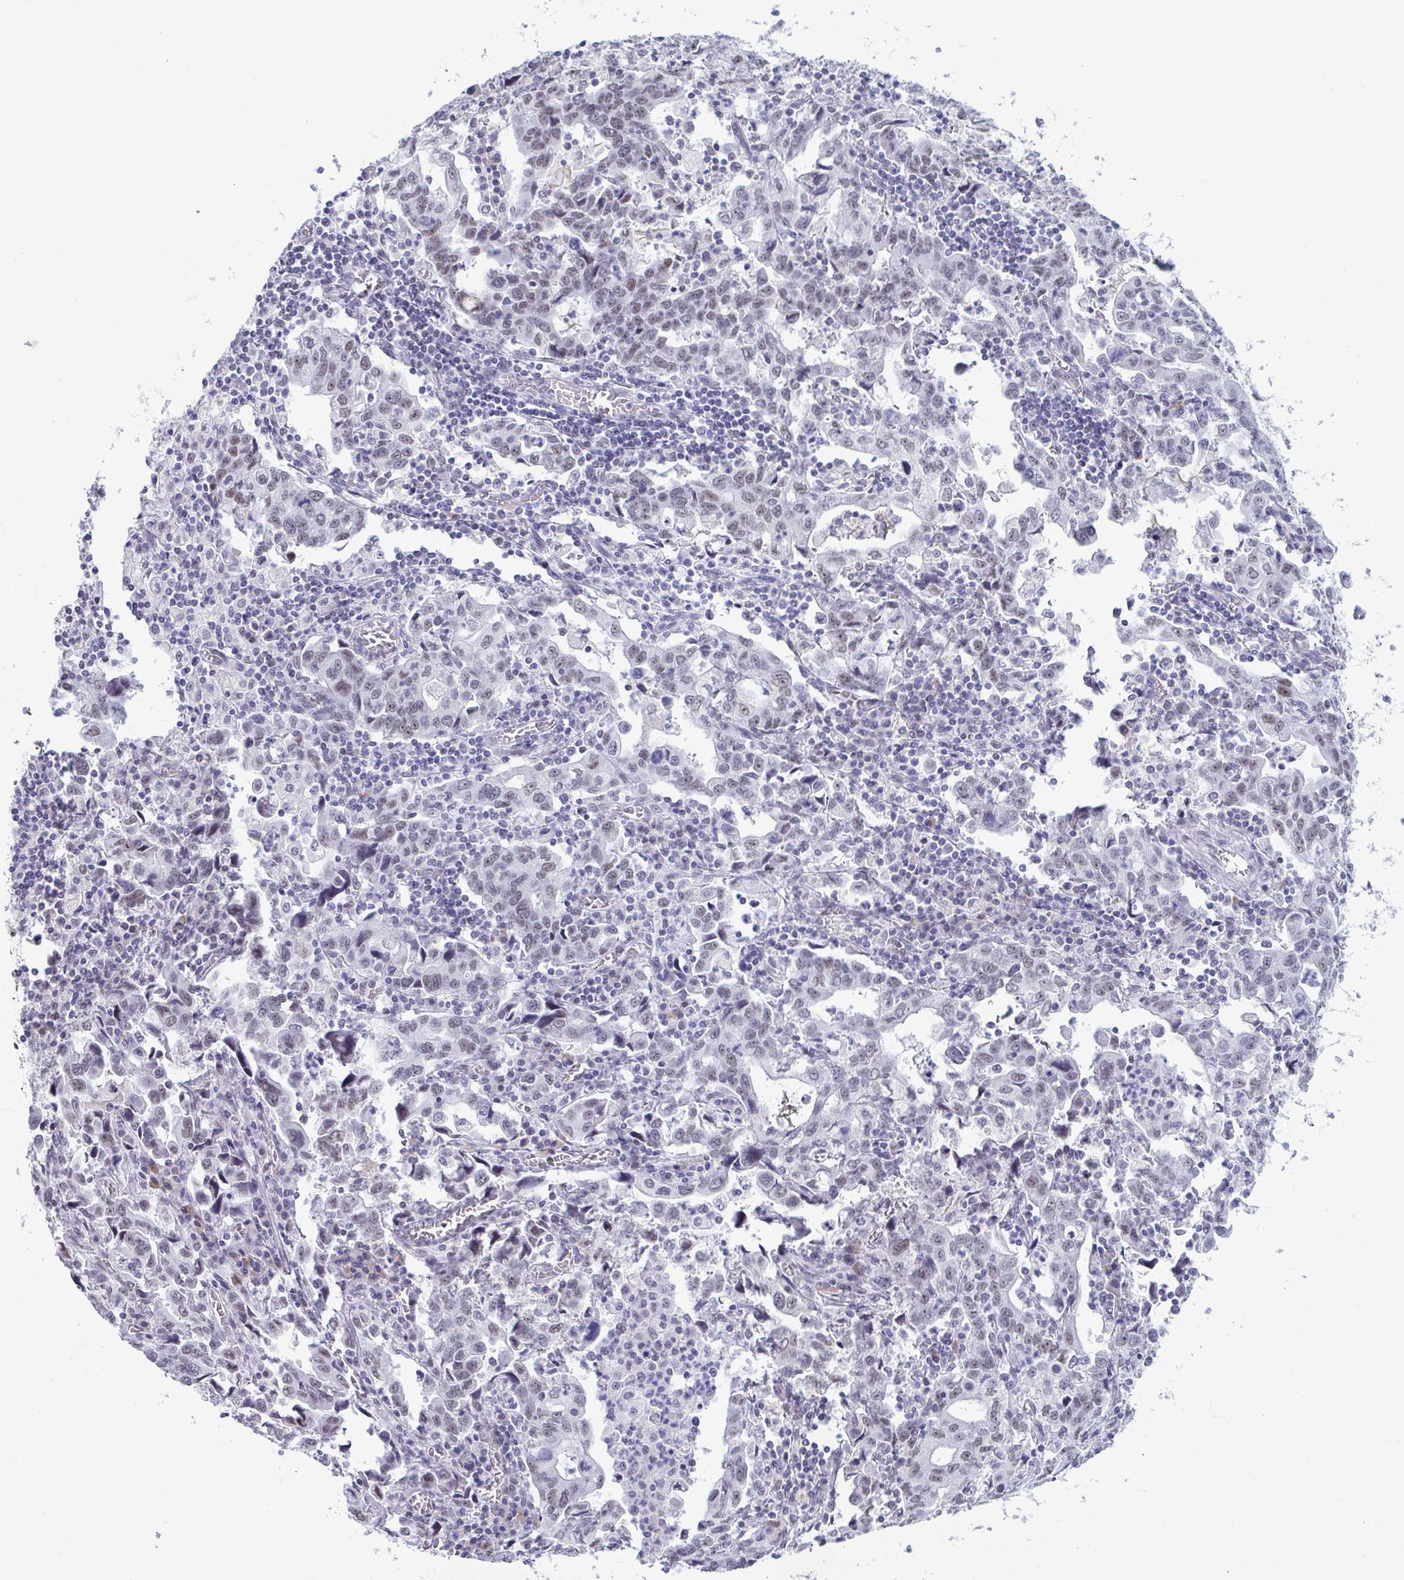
{"staining": {"intensity": "weak", "quantity": "25%-75%", "location": "nuclear"}, "tissue": "stomach cancer", "cell_type": "Tumor cells", "image_type": "cancer", "snomed": [{"axis": "morphology", "description": "Adenocarcinoma, NOS"}, {"axis": "topography", "description": "Stomach, upper"}], "caption": "A histopathology image of human adenocarcinoma (stomach) stained for a protein reveals weak nuclear brown staining in tumor cells.", "gene": "MSMB", "patient": {"sex": "male", "age": 85}}